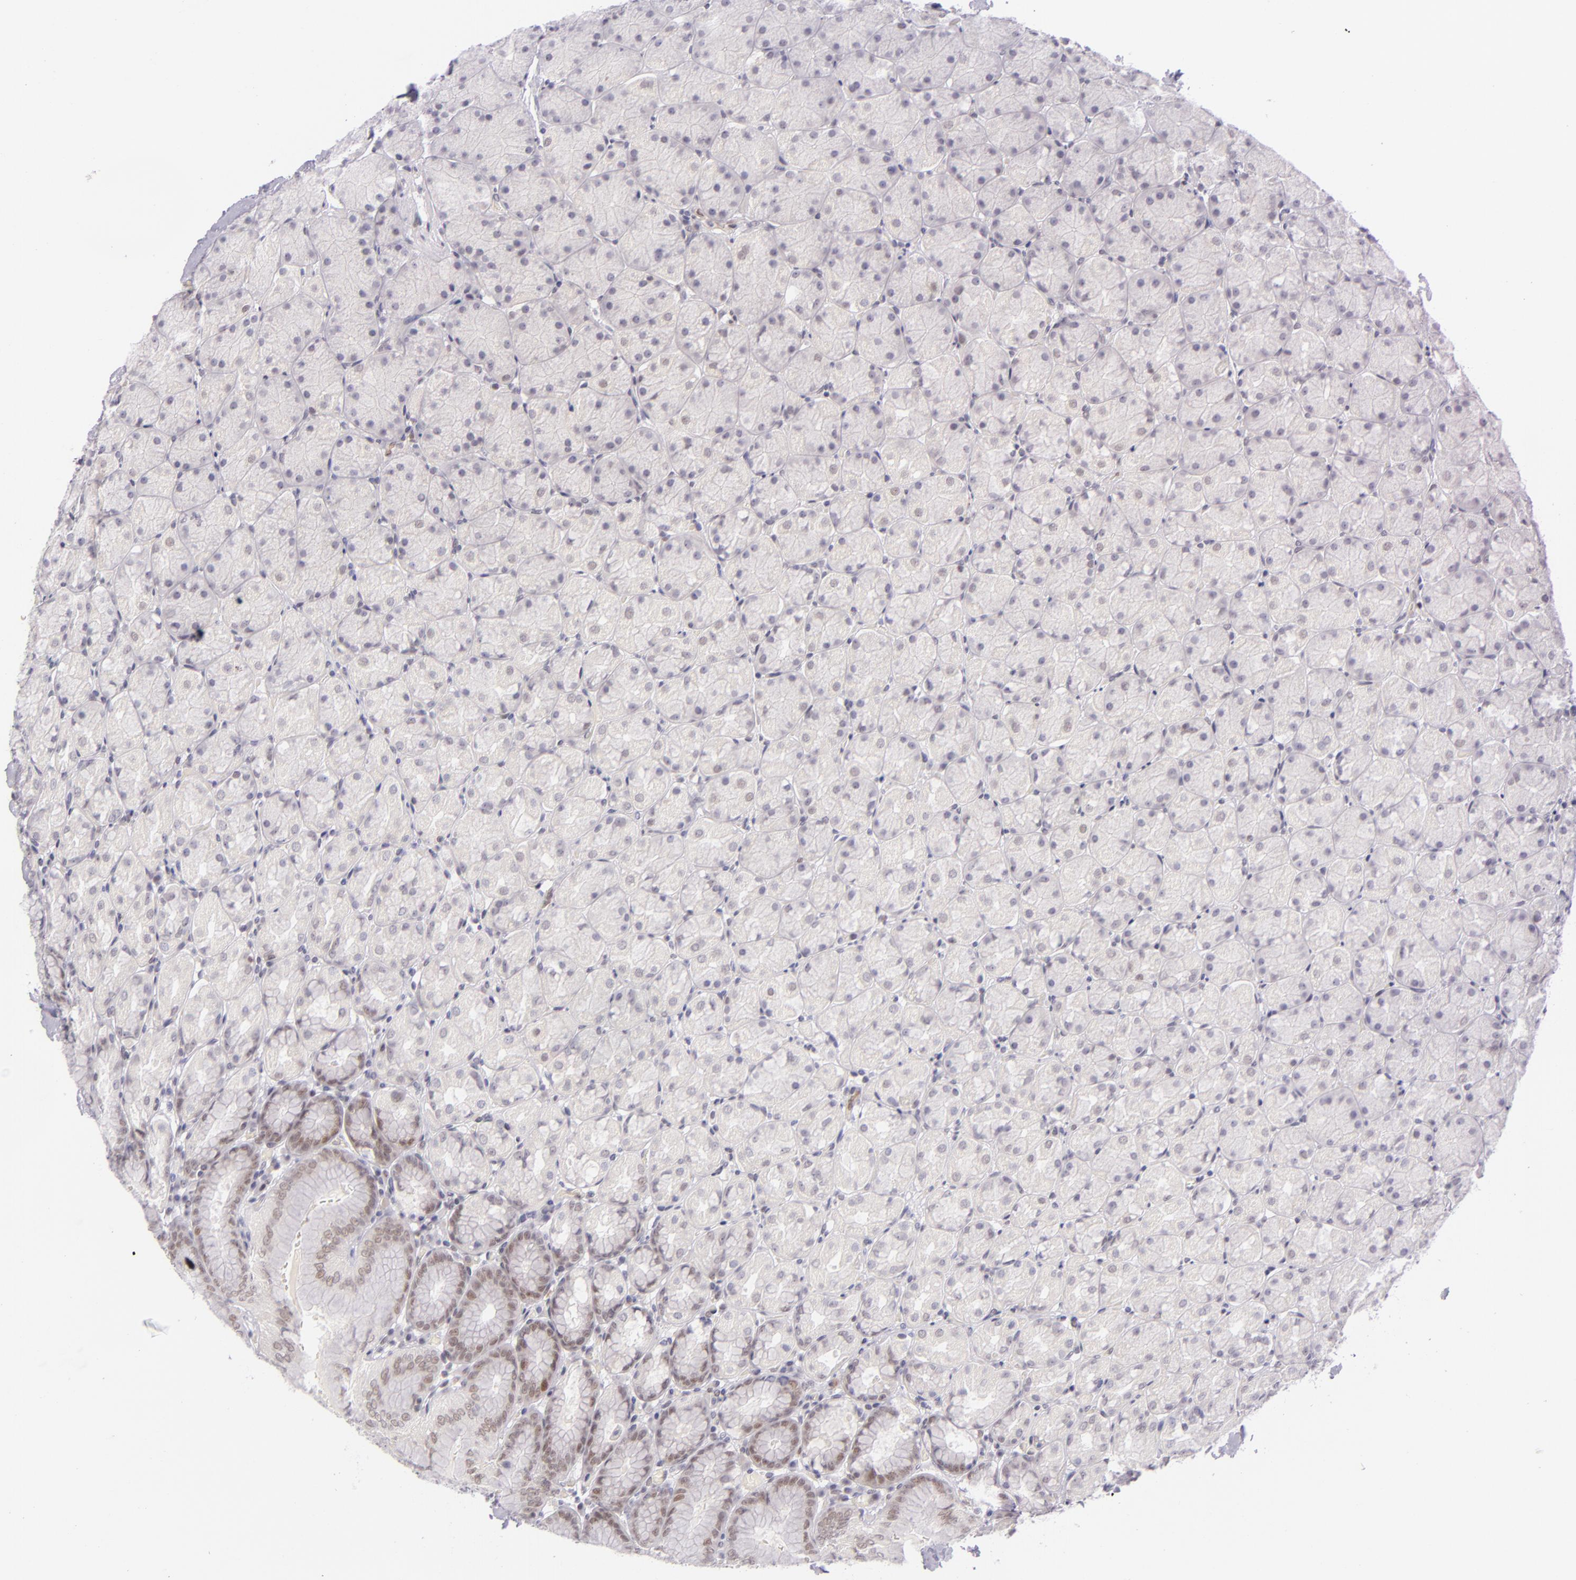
{"staining": {"intensity": "moderate", "quantity": "25%-75%", "location": "nuclear"}, "tissue": "stomach", "cell_type": "Glandular cells", "image_type": "normal", "snomed": [{"axis": "morphology", "description": "Normal tissue, NOS"}, {"axis": "topography", "description": "Stomach, upper"}, {"axis": "topography", "description": "Stomach"}], "caption": "The photomicrograph shows staining of normal stomach, revealing moderate nuclear protein expression (brown color) within glandular cells.", "gene": "BCL3", "patient": {"sex": "male", "age": 76}}